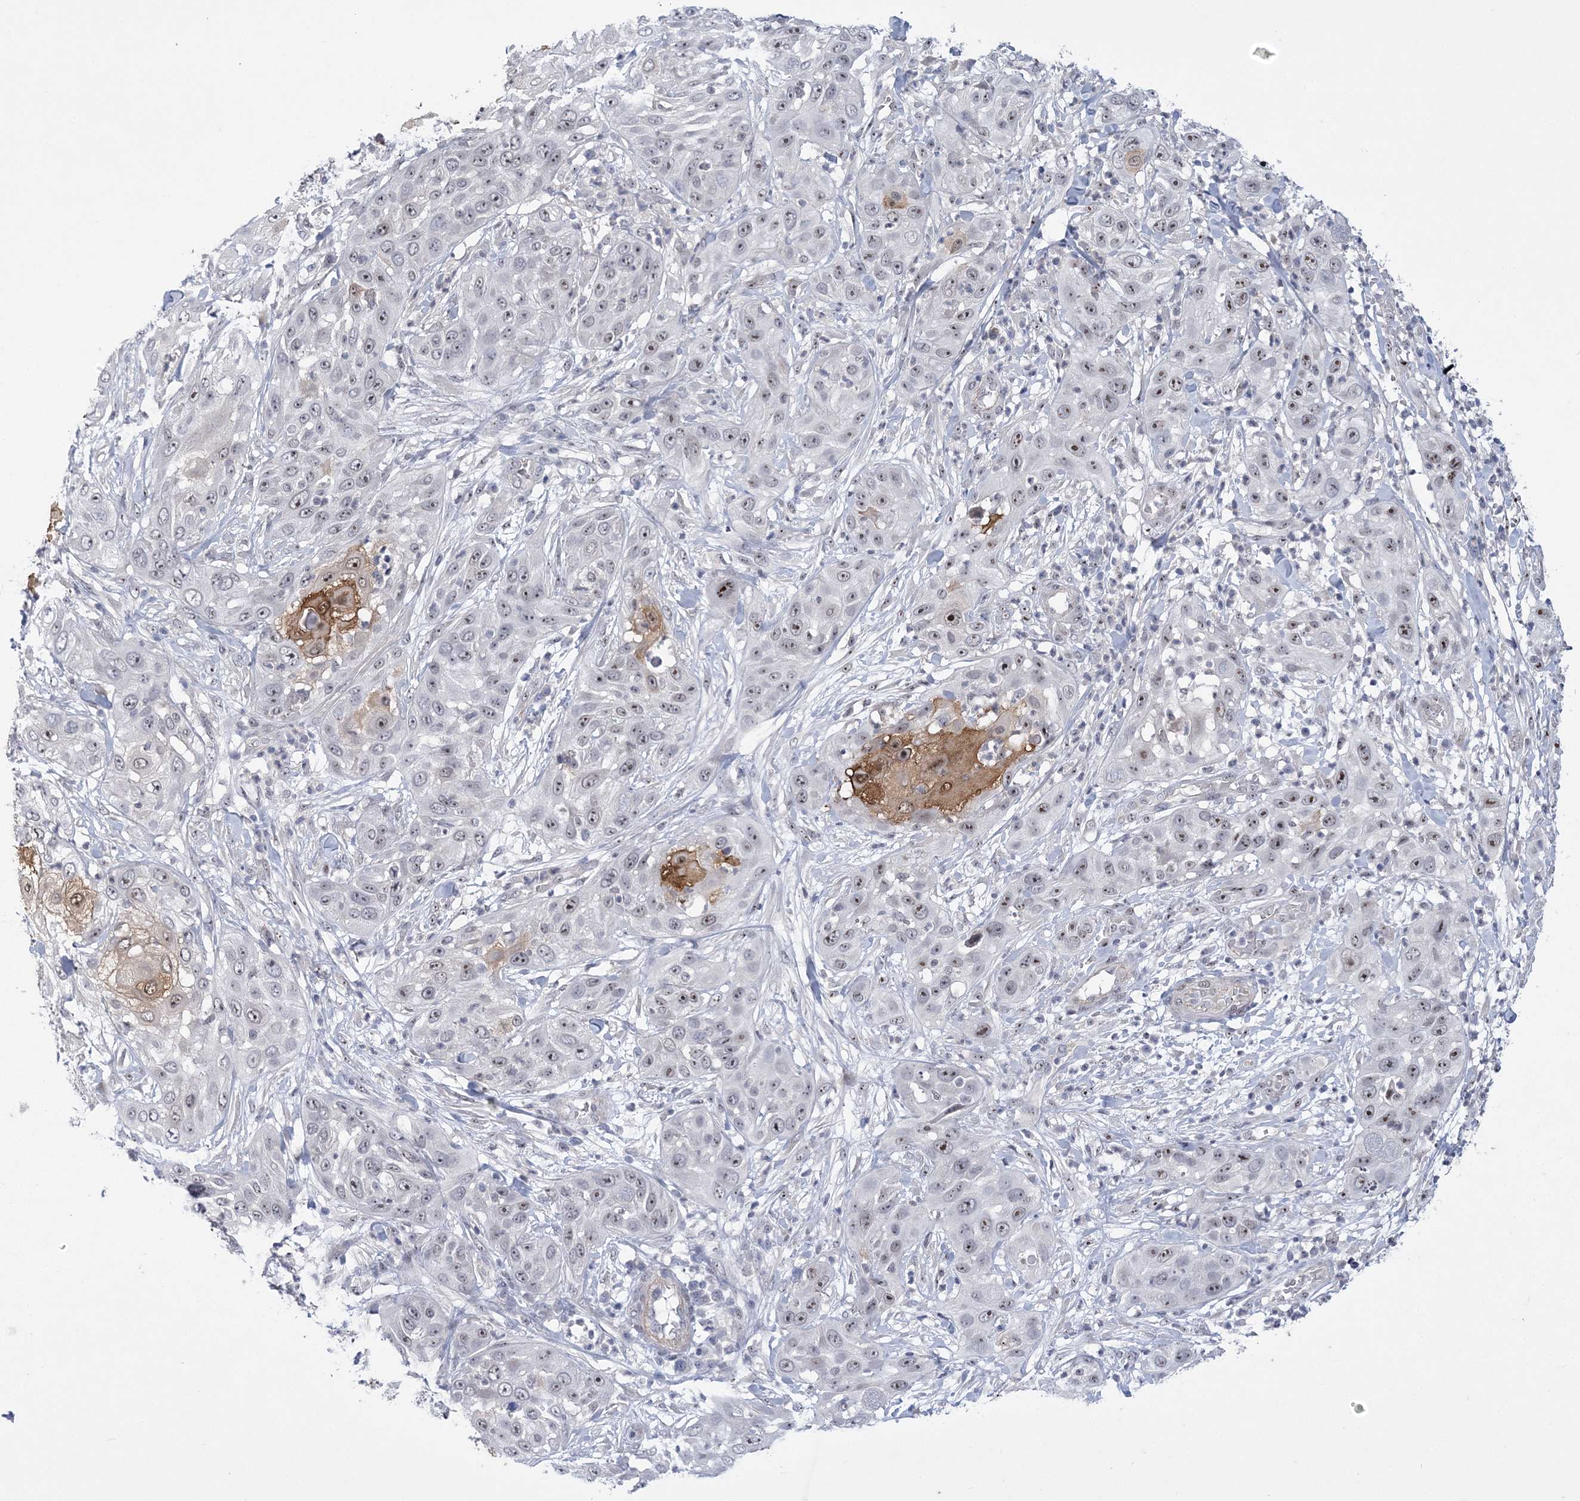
{"staining": {"intensity": "strong", "quantity": "<25%", "location": "cytoplasmic/membranous,nuclear"}, "tissue": "skin cancer", "cell_type": "Tumor cells", "image_type": "cancer", "snomed": [{"axis": "morphology", "description": "Squamous cell carcinoma, NOS"}, {"axis": "topography", "description": "Skin"}], "caption": "About <25% of tumor cells in skin cancer reveal strong cytoplasmic/membranous and nuclear protein staining as visualized by brown immunohistochemical staining.", "gene": "HOMEZ", "patient": {"sex": "female", "age": 44}}